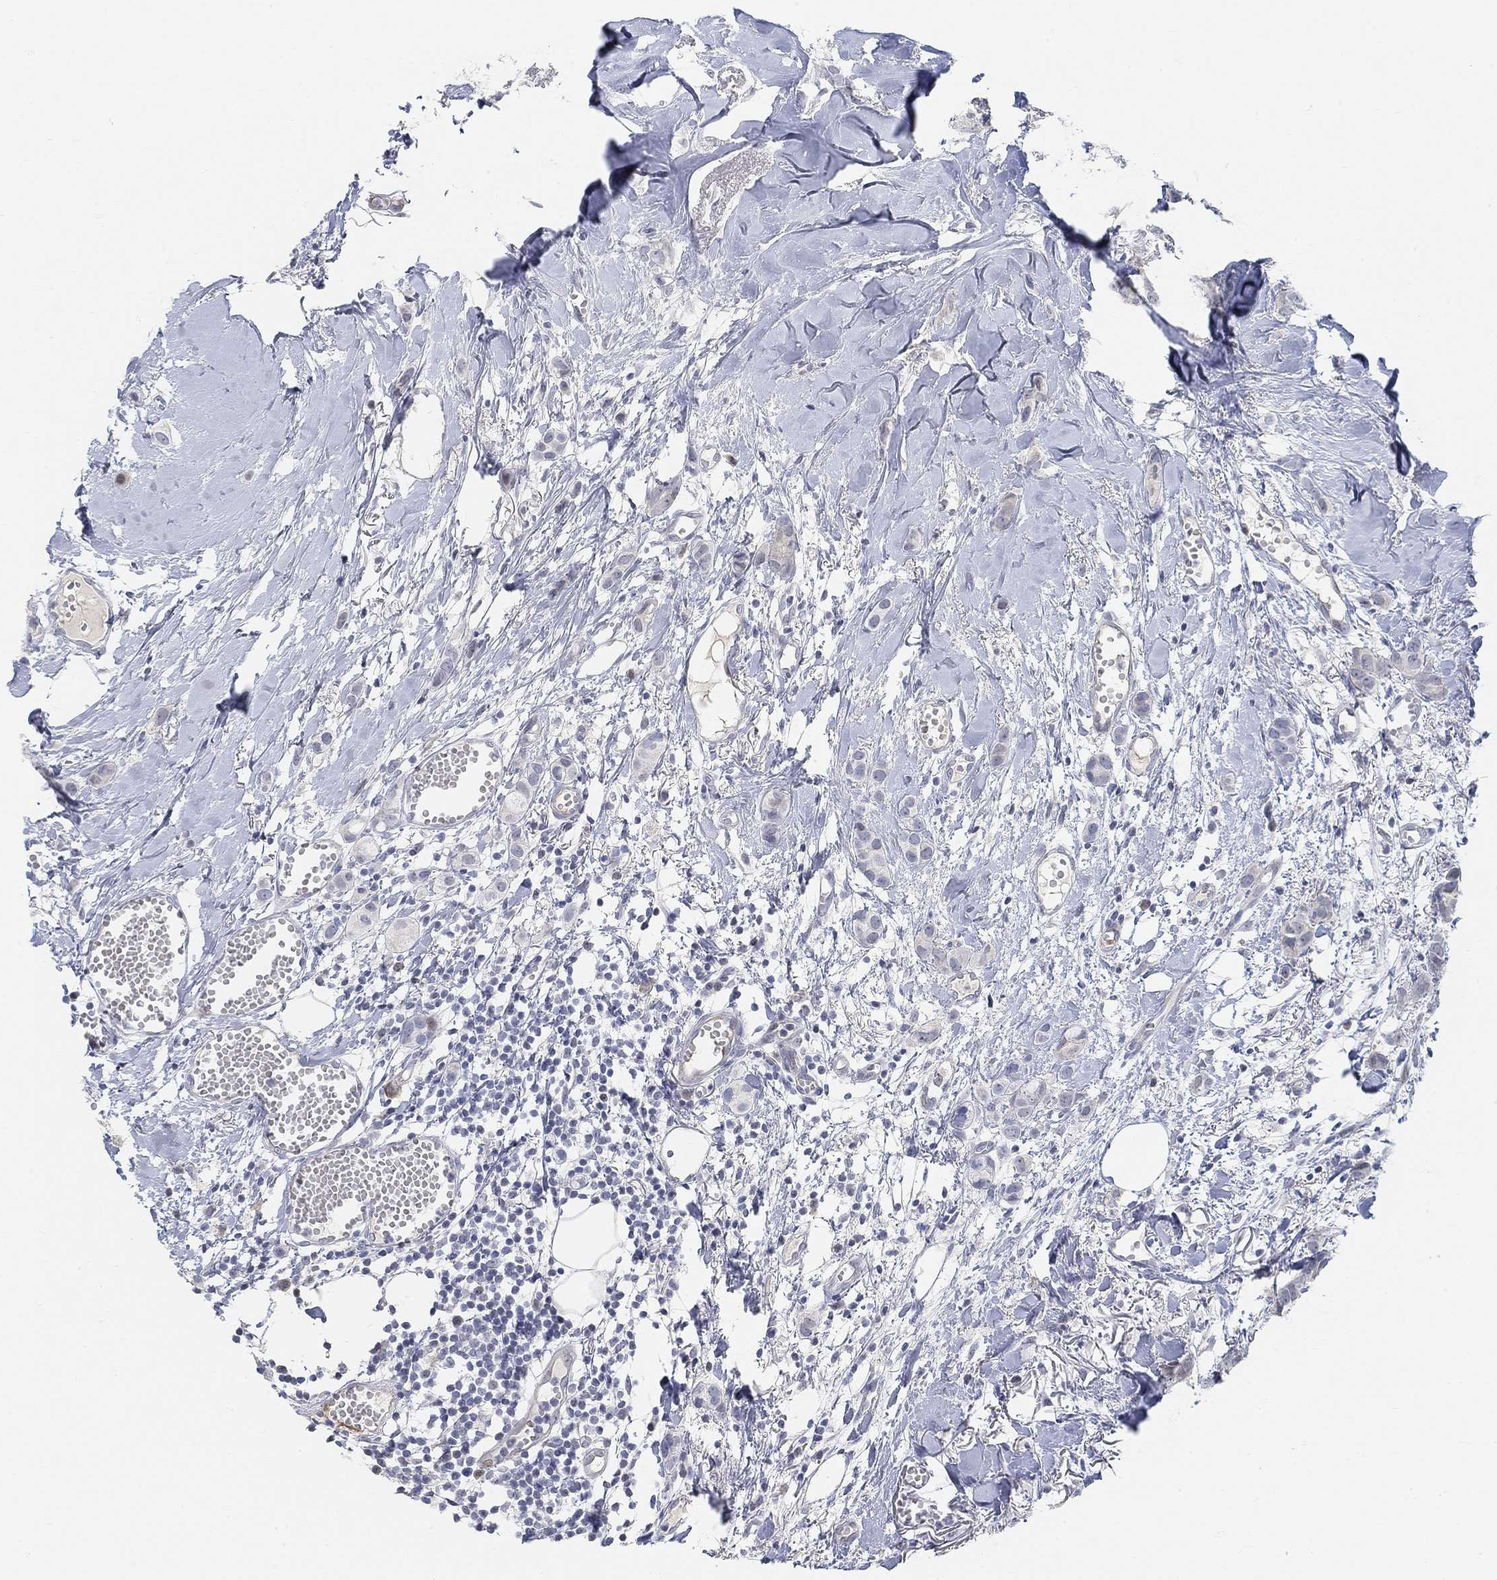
{"staining": {"intensity": "negative", "quantity": "none", "location": "none"}, "tissue": "breast cancer", "cell_type": "Tumor cells", "image_type": "cancer", "snomed": [{"axis": "morphology", "description": "Duct carcinoma"}, {"axis": "topography", "description": "Breast"}], "caption": "This micrograph is of breast cancer (invasive ductal carcinoma) stained with immunohistochemistry (IHC) to label a protein in brown with the nuclei are counter-stained blue. There is no expression in tumor cells.", "gene": "SNTG2", "patient": {"sex": "female", "age": 85}}